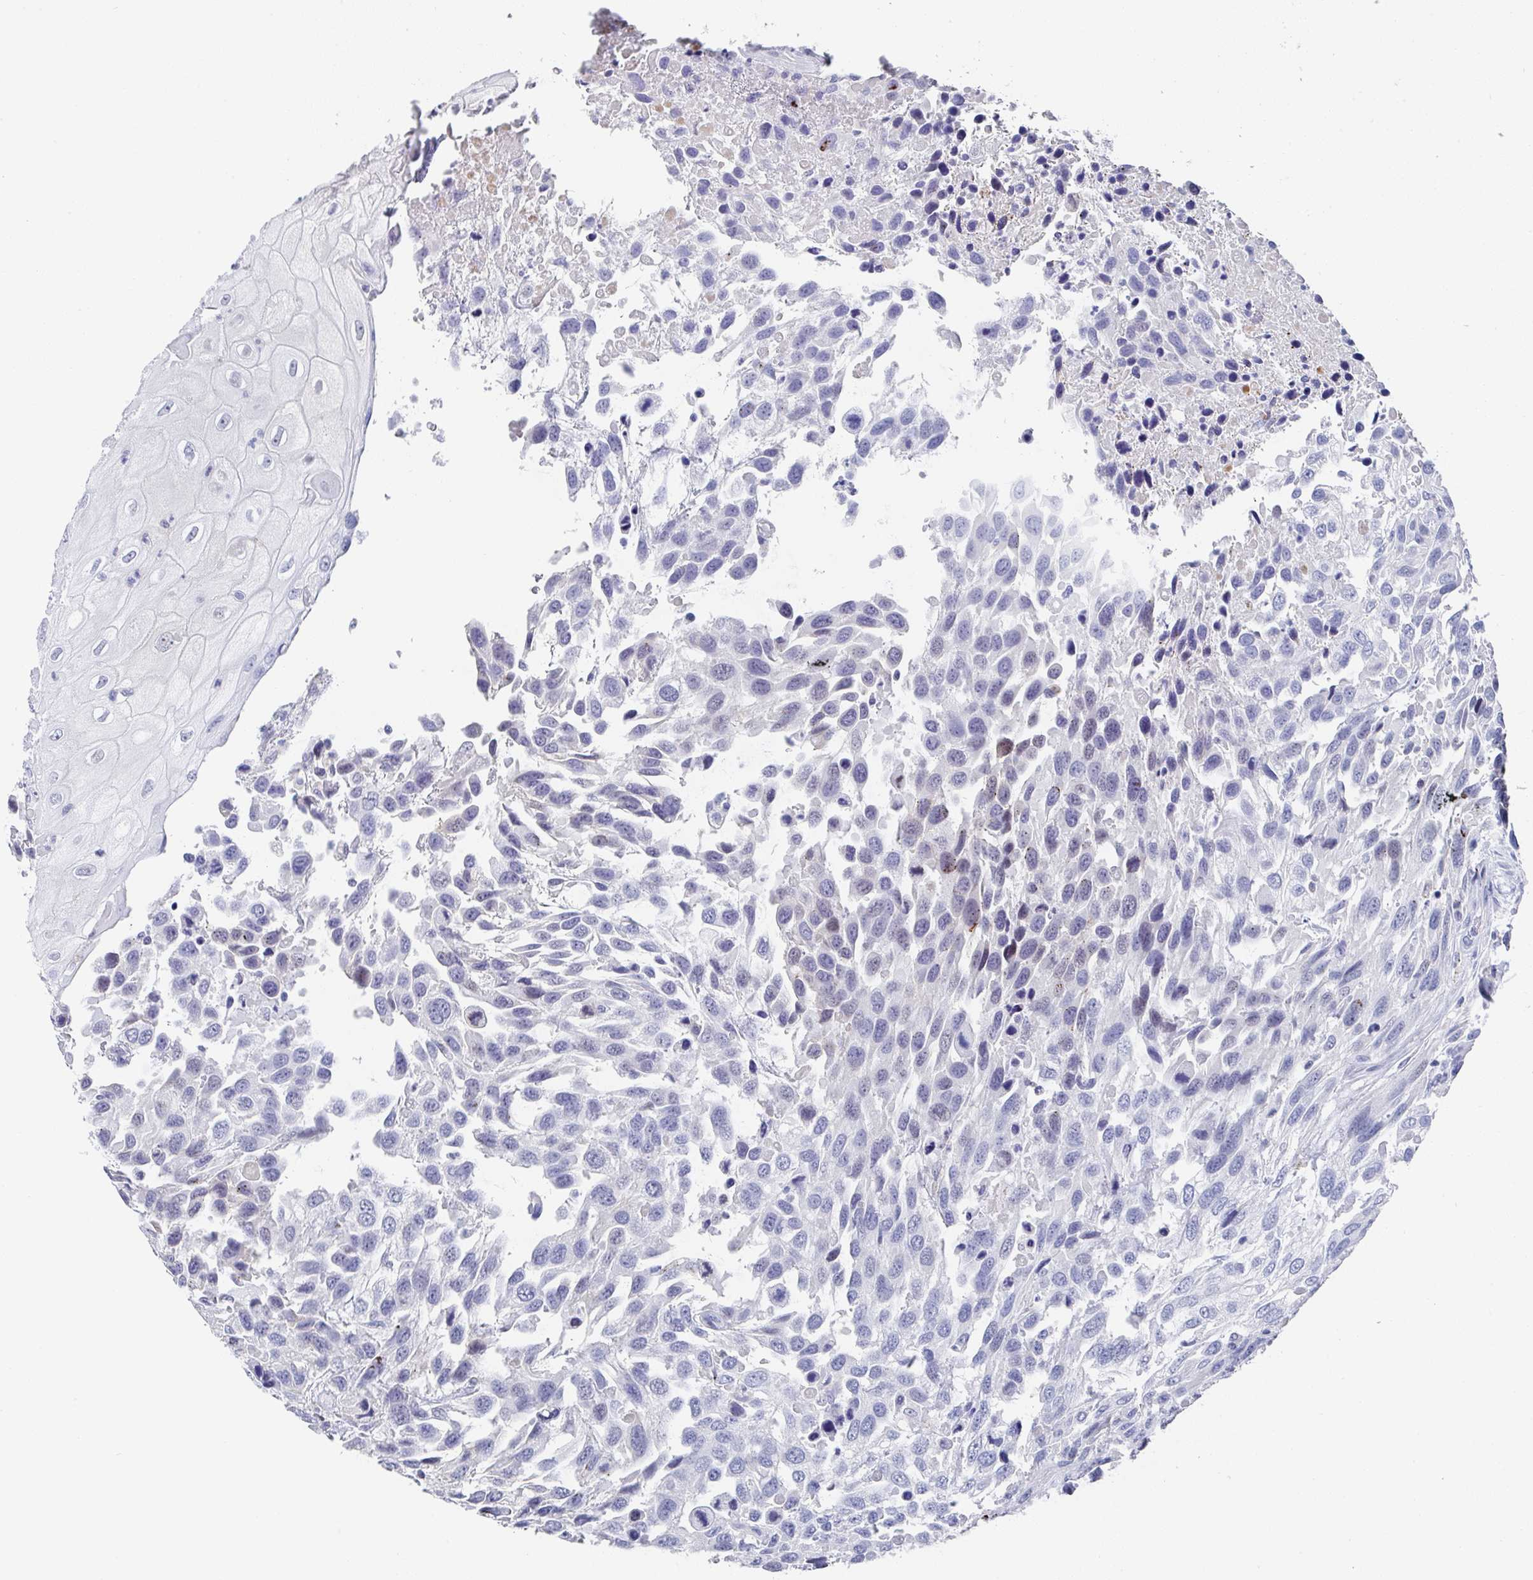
{"staining": {"intensity": "weak", "quantity": "<25%", "location": "nuclear"}, "tissue": "urothelial cancer", "cell_type": "Tumor cells", "image_type": "cancer", "snomed": [{"axis": "morphology", "description": "Urothelial carcinoma, High grade"}, {"axis": "topography", "description": "Urinary bladder"}], "caption": "Immunohistochemical staining of human high-grade urothelial carcinoma shows no significant expression in tumor cells. (DAB (3,3'-diaminobenzidine) IHC with hematoxylin counter stain).", "gene": "TNFRSF8", "patient": {"sex": "female", "age": 70}}